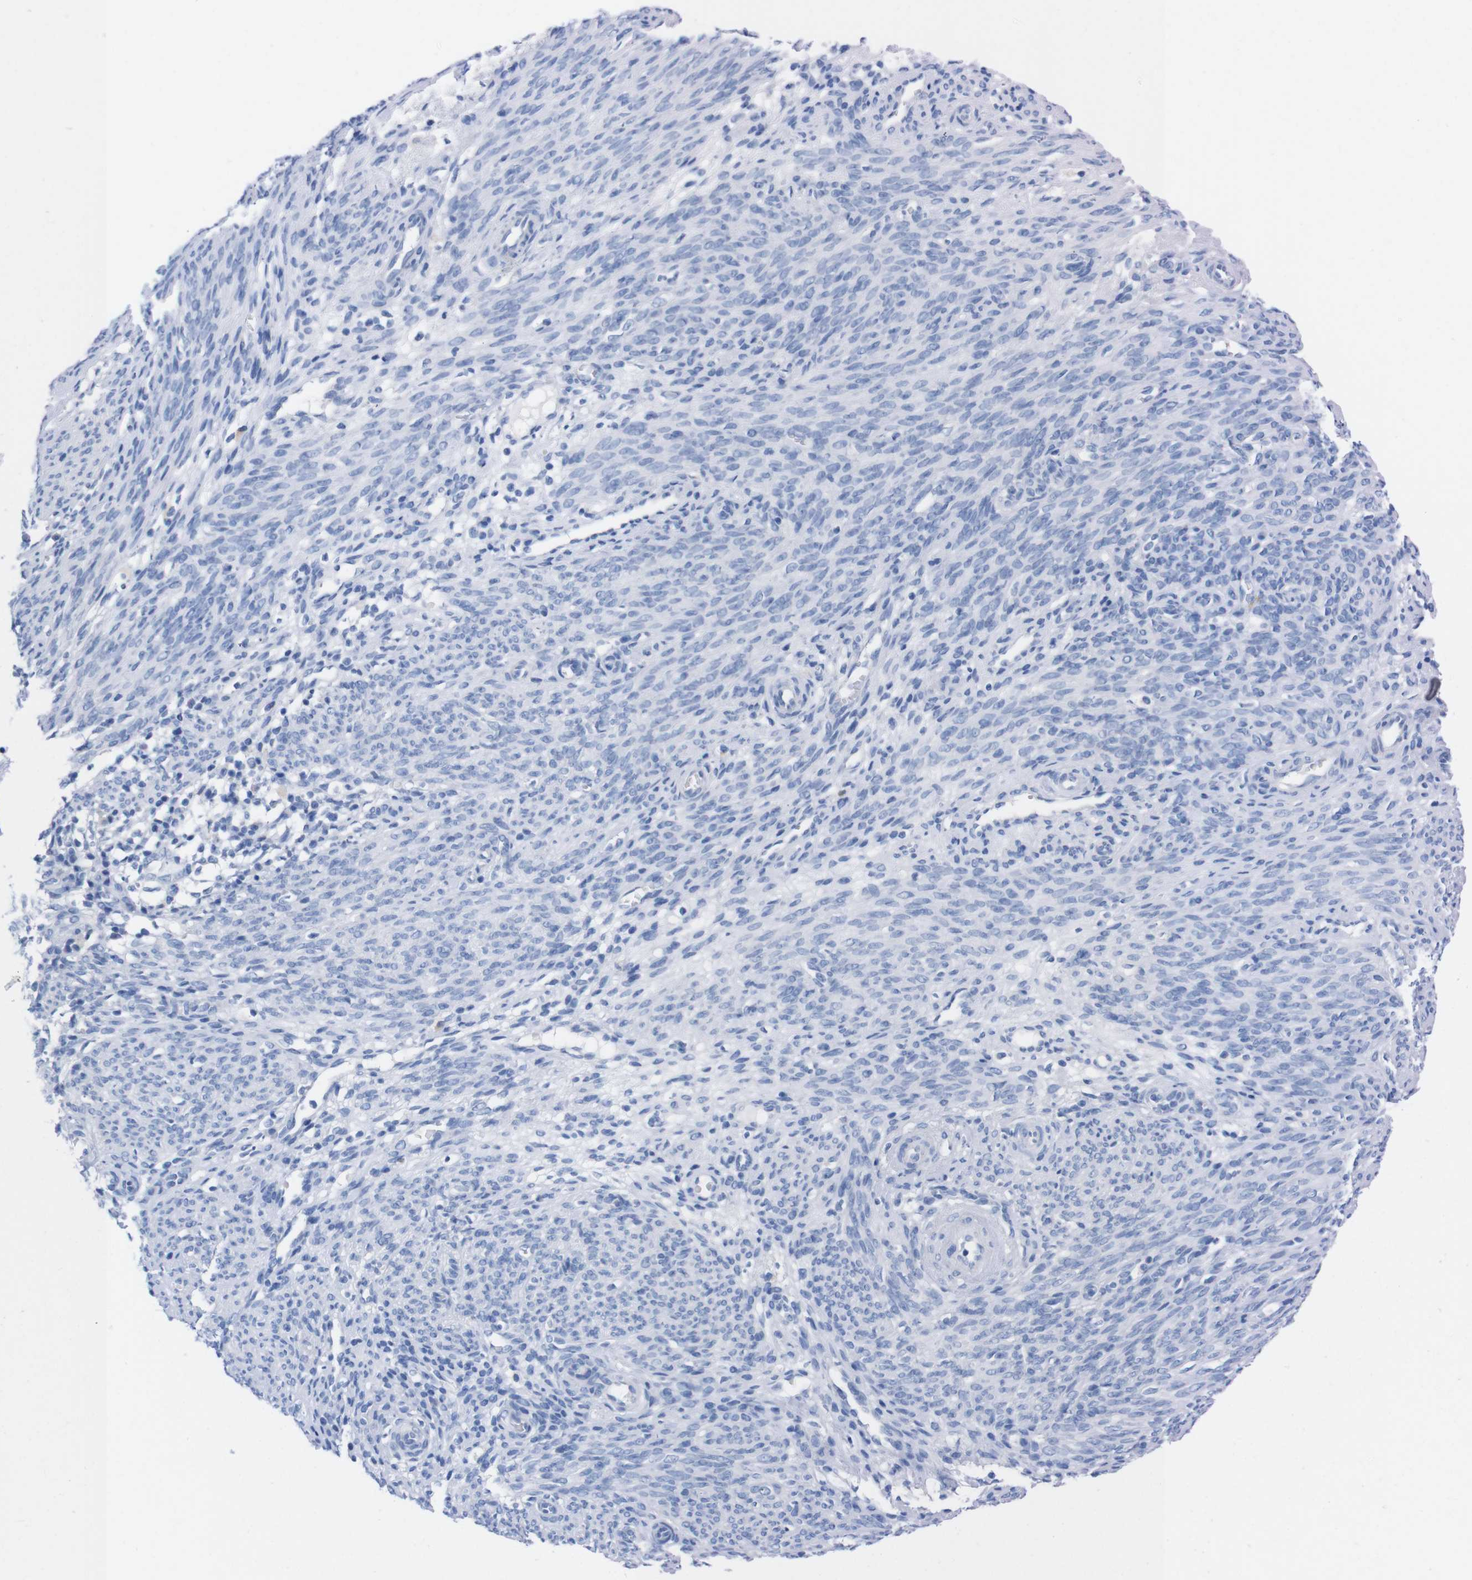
{"staining": {"intensity": "negative", "quantity": "none", "location": "none"}, "tissue": "endometrium", "cell_type": "Cells in endometrial stroma", "image_type": "normal", "snomed": [{"axis": "morphology", "description": "Normal tissue, NOS"}, {"axis": "morphology", "description": "Adenocarcinoma, NOS"}, {"axis": "topography", "description": "Endometrium"}, {"axis": "topography", "description": "Ovary"}], "caption": "Immunohistochemical staining of unremarkable endometrium reveals no significant expression in cells in endometrial stroma.", "gene": "TMEM243", "patient": {"sex": "female", "age": 68}}